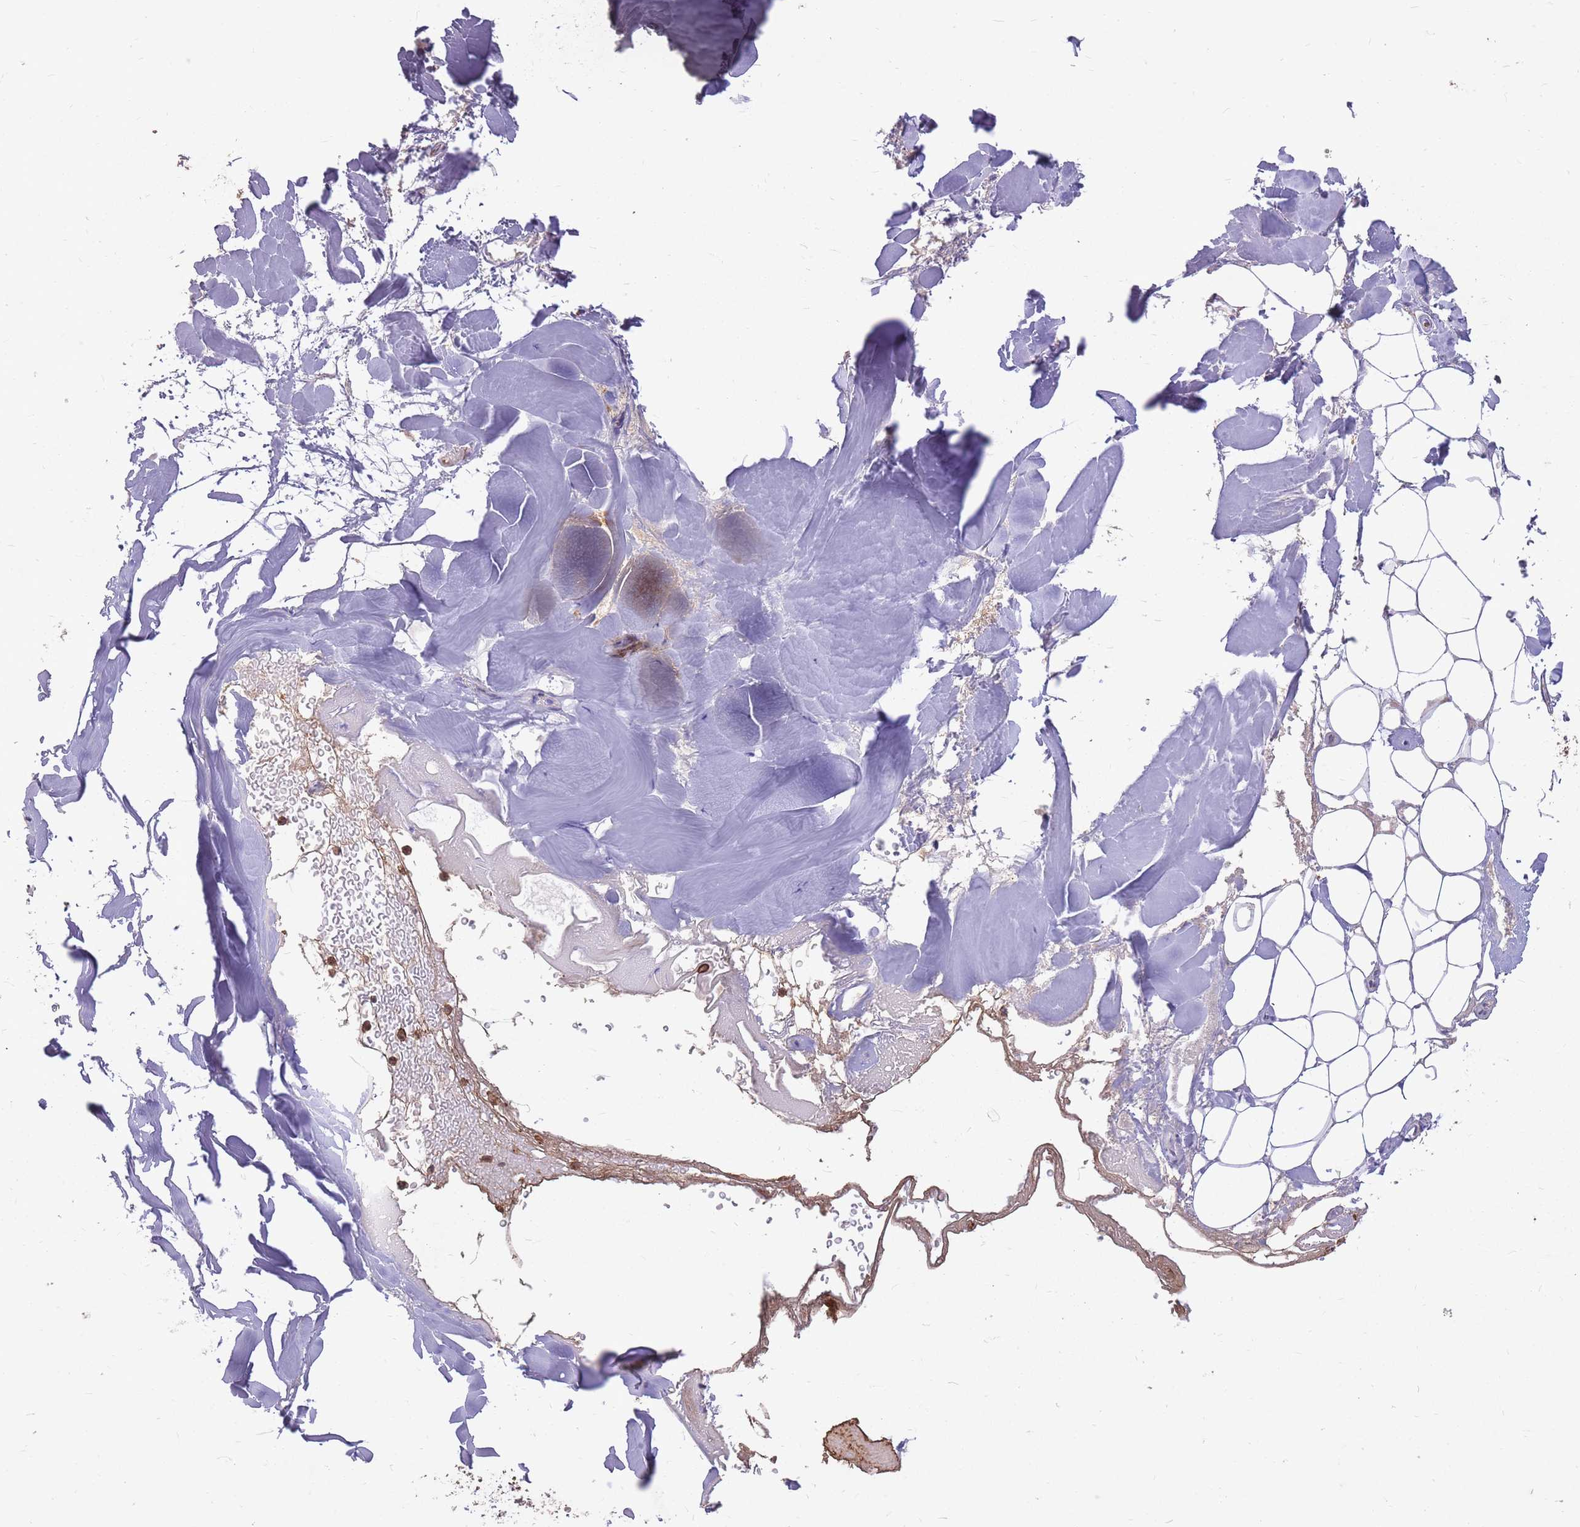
{"staining": {"intensity": "weak", "quantity": ">75%", "location": "cytoplasmic/membranous"}, "tissue": "adipose tissue", "cell_type": "Adipocytes", "image_type": "normal", "snomed": [{"axis": "morphology", "description": "Normal tissue, NOS"}, {"axis": "topography", "description": "Peripheral nerve tissue"}], "caption": "IHC (DAB) staining of benign human adipose tissue displays weak cytoplasmic/membranous protein expression in approximately >75% of adipocytes.", "gene": "IGF2BP2", "patient": {"sex": "male", "age": 74}}